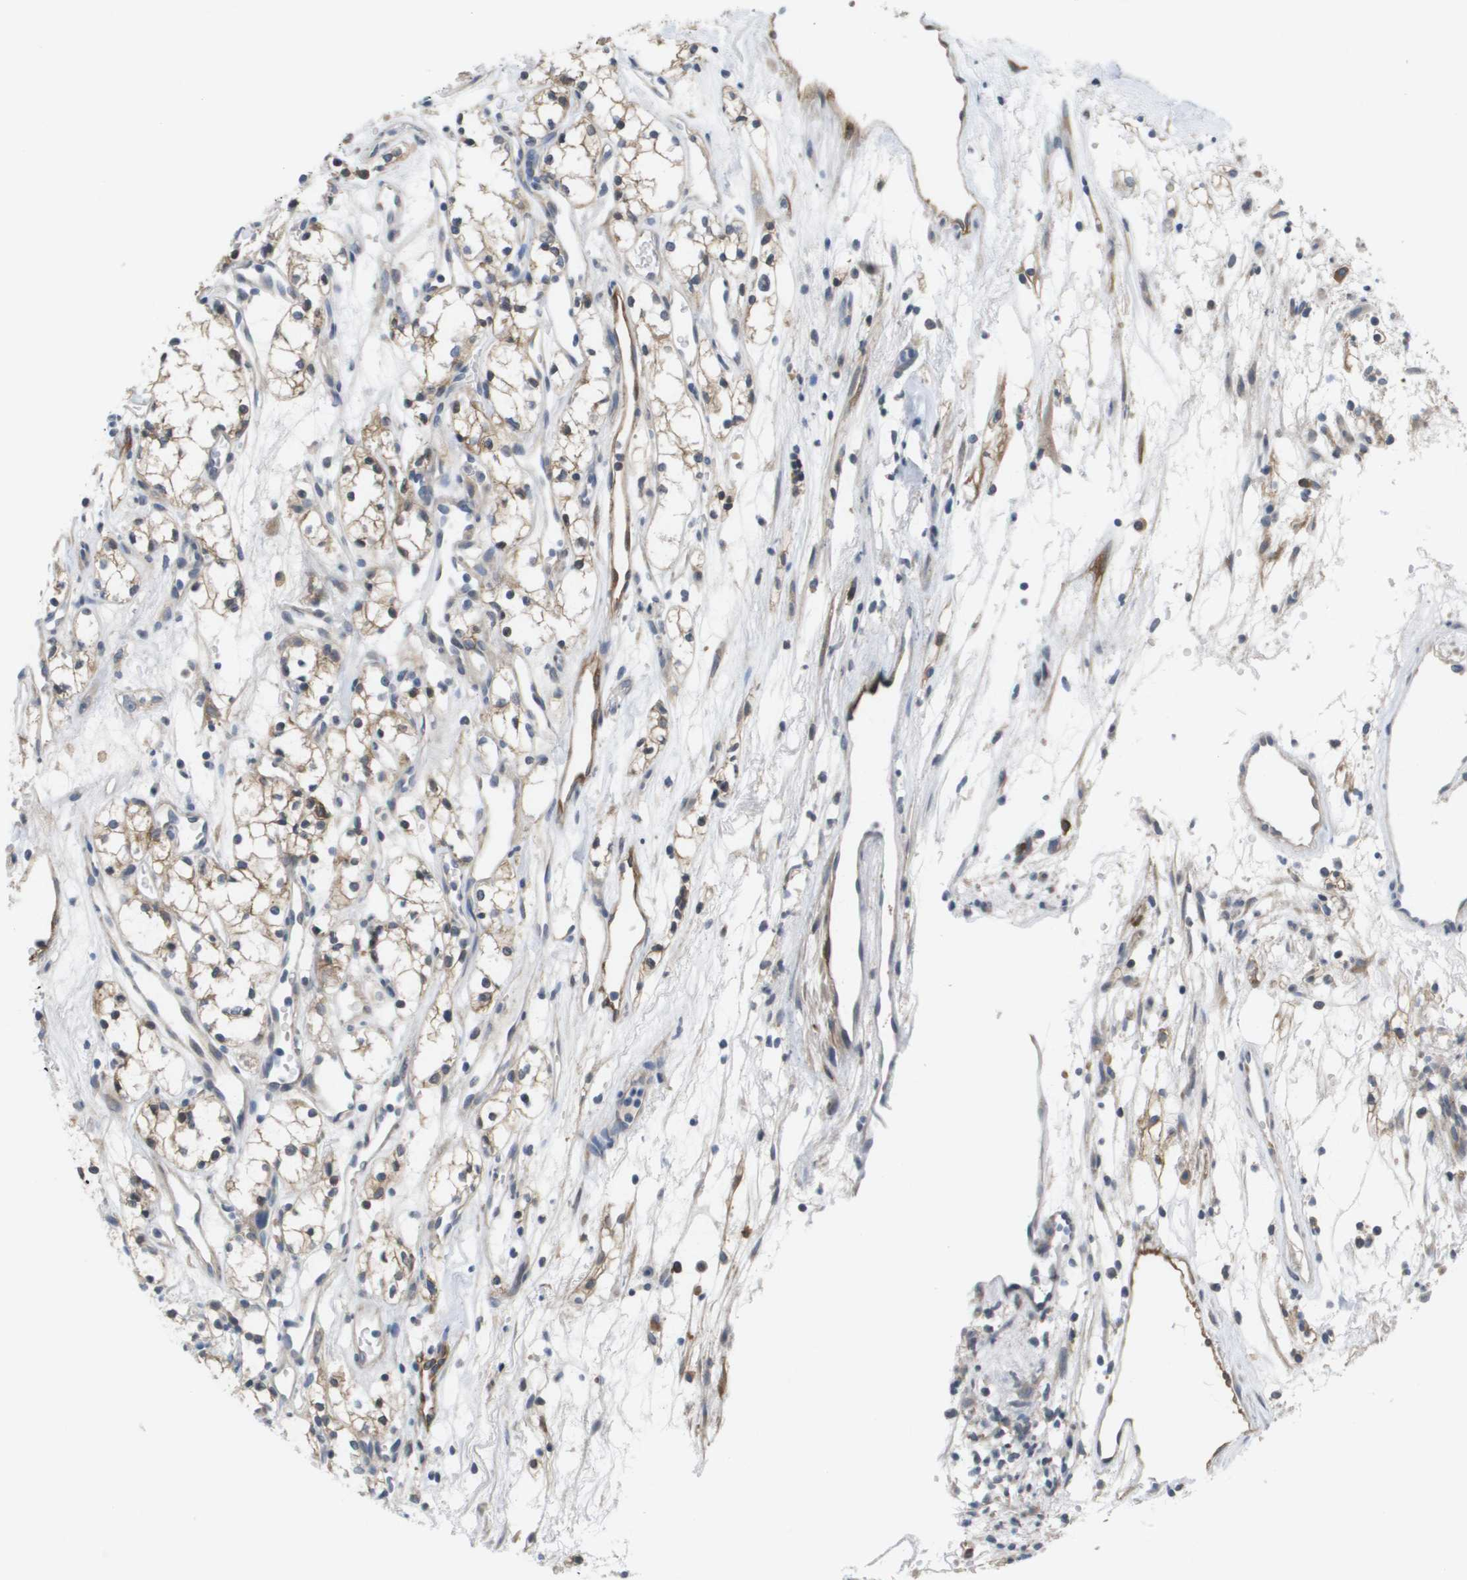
{"staining": {"intensity": "weak", "quantity": ">75%", "location": "cytoplasmic/membranous"}, "tissue": "renal cancer", "cell_type": "Tumor cells", "image_type": "cancer", "snomed": [{"axis": "morphology", "description": "Adenocarcinoma, NOS"}, {"axis": "topography", "description": "Kidney"}], "caption": "Adenocarcinoma (renal) stained with a brown dye demonstrates weak cytoplasmic/membranous positive expression in approximately >75% of tumor cells.", "gene": "MARCHF8", "patient": {"sex": "male", "age": 59}}